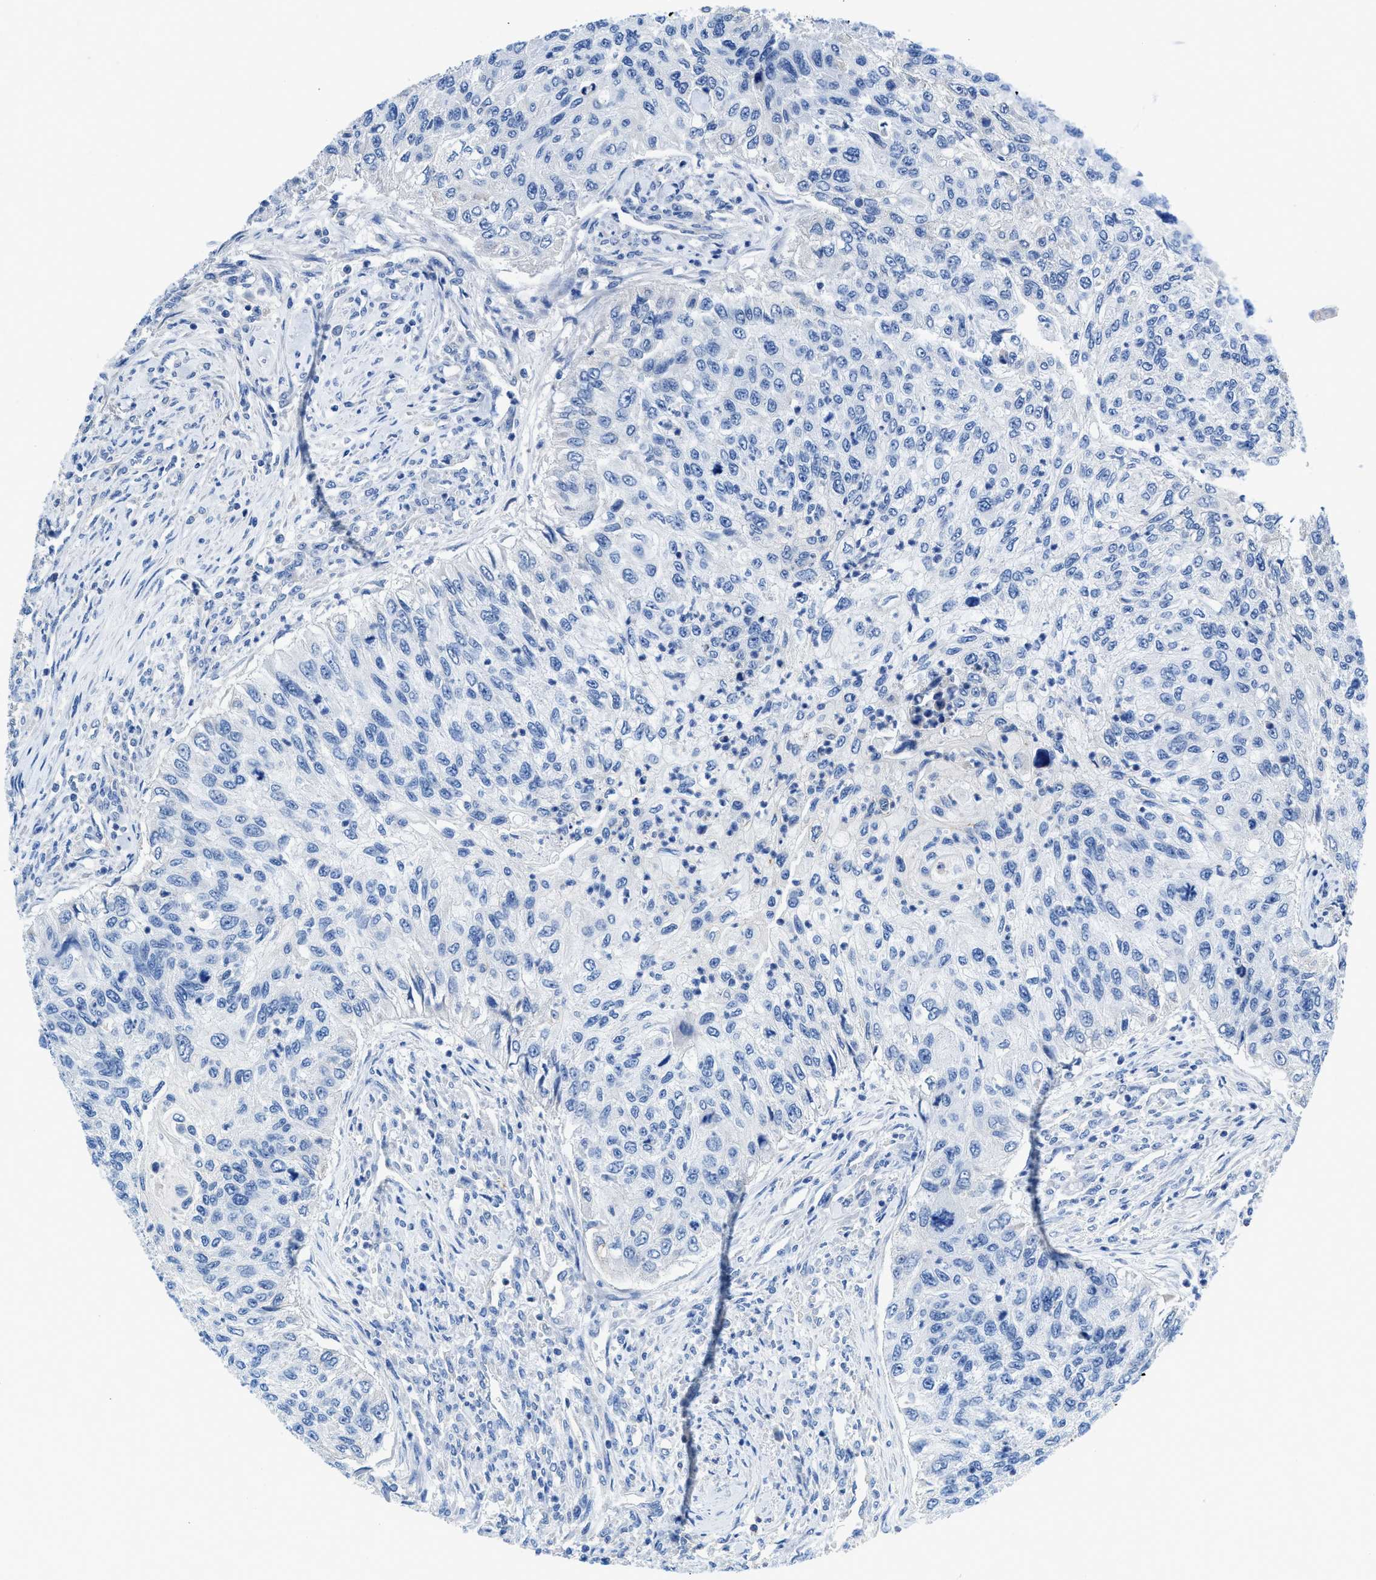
{"staining": {"intensity": "negative", "quantity": "none", "location": "none"}, "tissue": "urothelial cancer", "cell_type": "Tumor cells", "image_type": "cancer", "snomed": [{"axis": "morphology", "description": "Urothelial carcinoma, High grade"}, {"axis": "topography", "description": "Urinary bladder"}], "caption": "The photomicrograph demonstrates no significant expression in tumor cells of high-grade urothelial carcinoma.", "gene": "SLC10A6", "patient": {"sex": "female", "age": 60}}